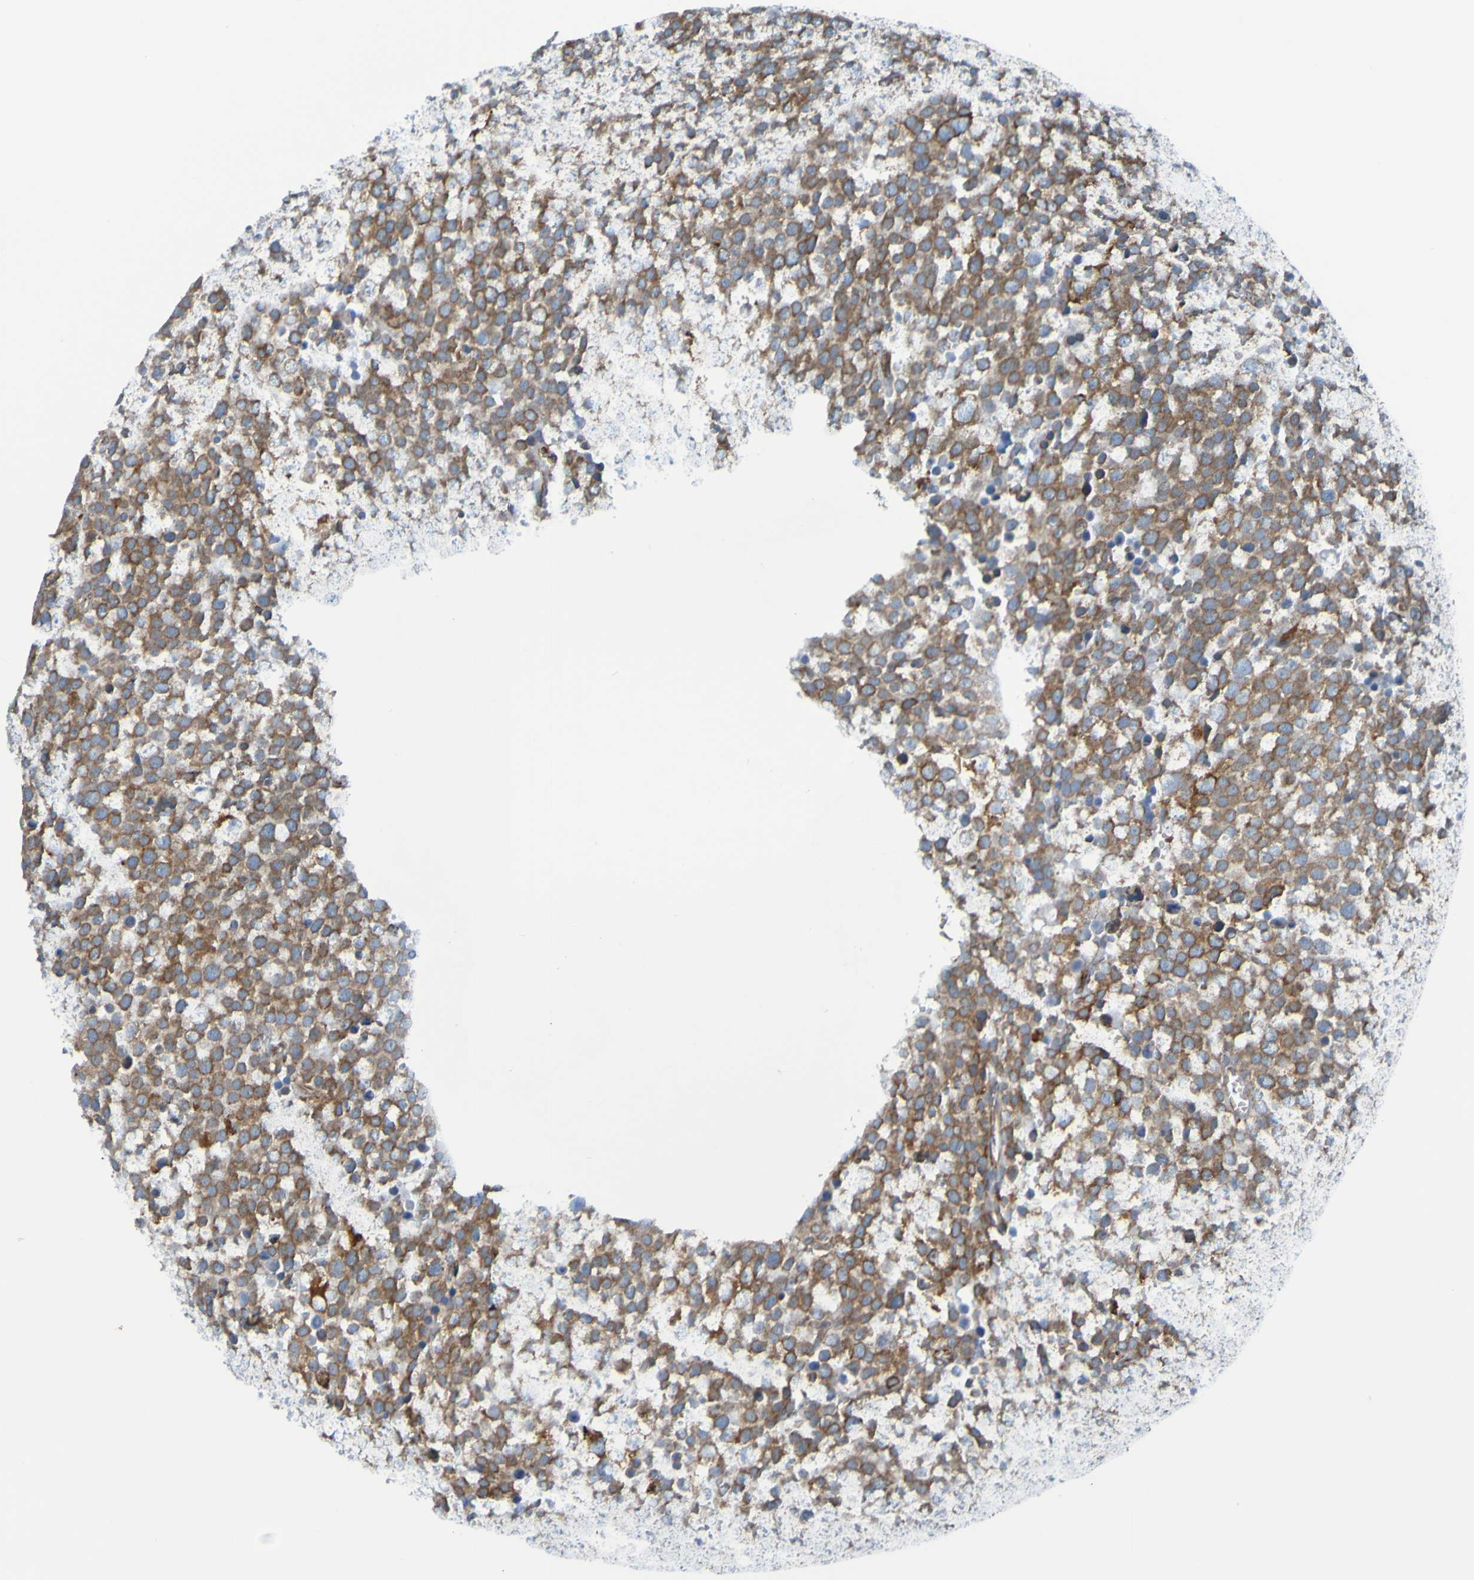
{"staining": {"intensity": "weak", "quantity": ">75%", "location": "cytoplasmic/membranous"}, "tissue": "testis cancer", "cell_type": "Tumor cells", "image_type": "cancer", "snomed": [{"axis": "morphology", "description": "Seminoma, NOS"}, {"axis": "topography", "description": "Testis"}], "caption": "This is a histology image of immunohistochemistry staining of seminoma (testis), which shows weak positivity in the cytoplasmic/membranous of tumor cells.", "gene": "SSR1", "patient": {"sex": "male", "age": 71}}